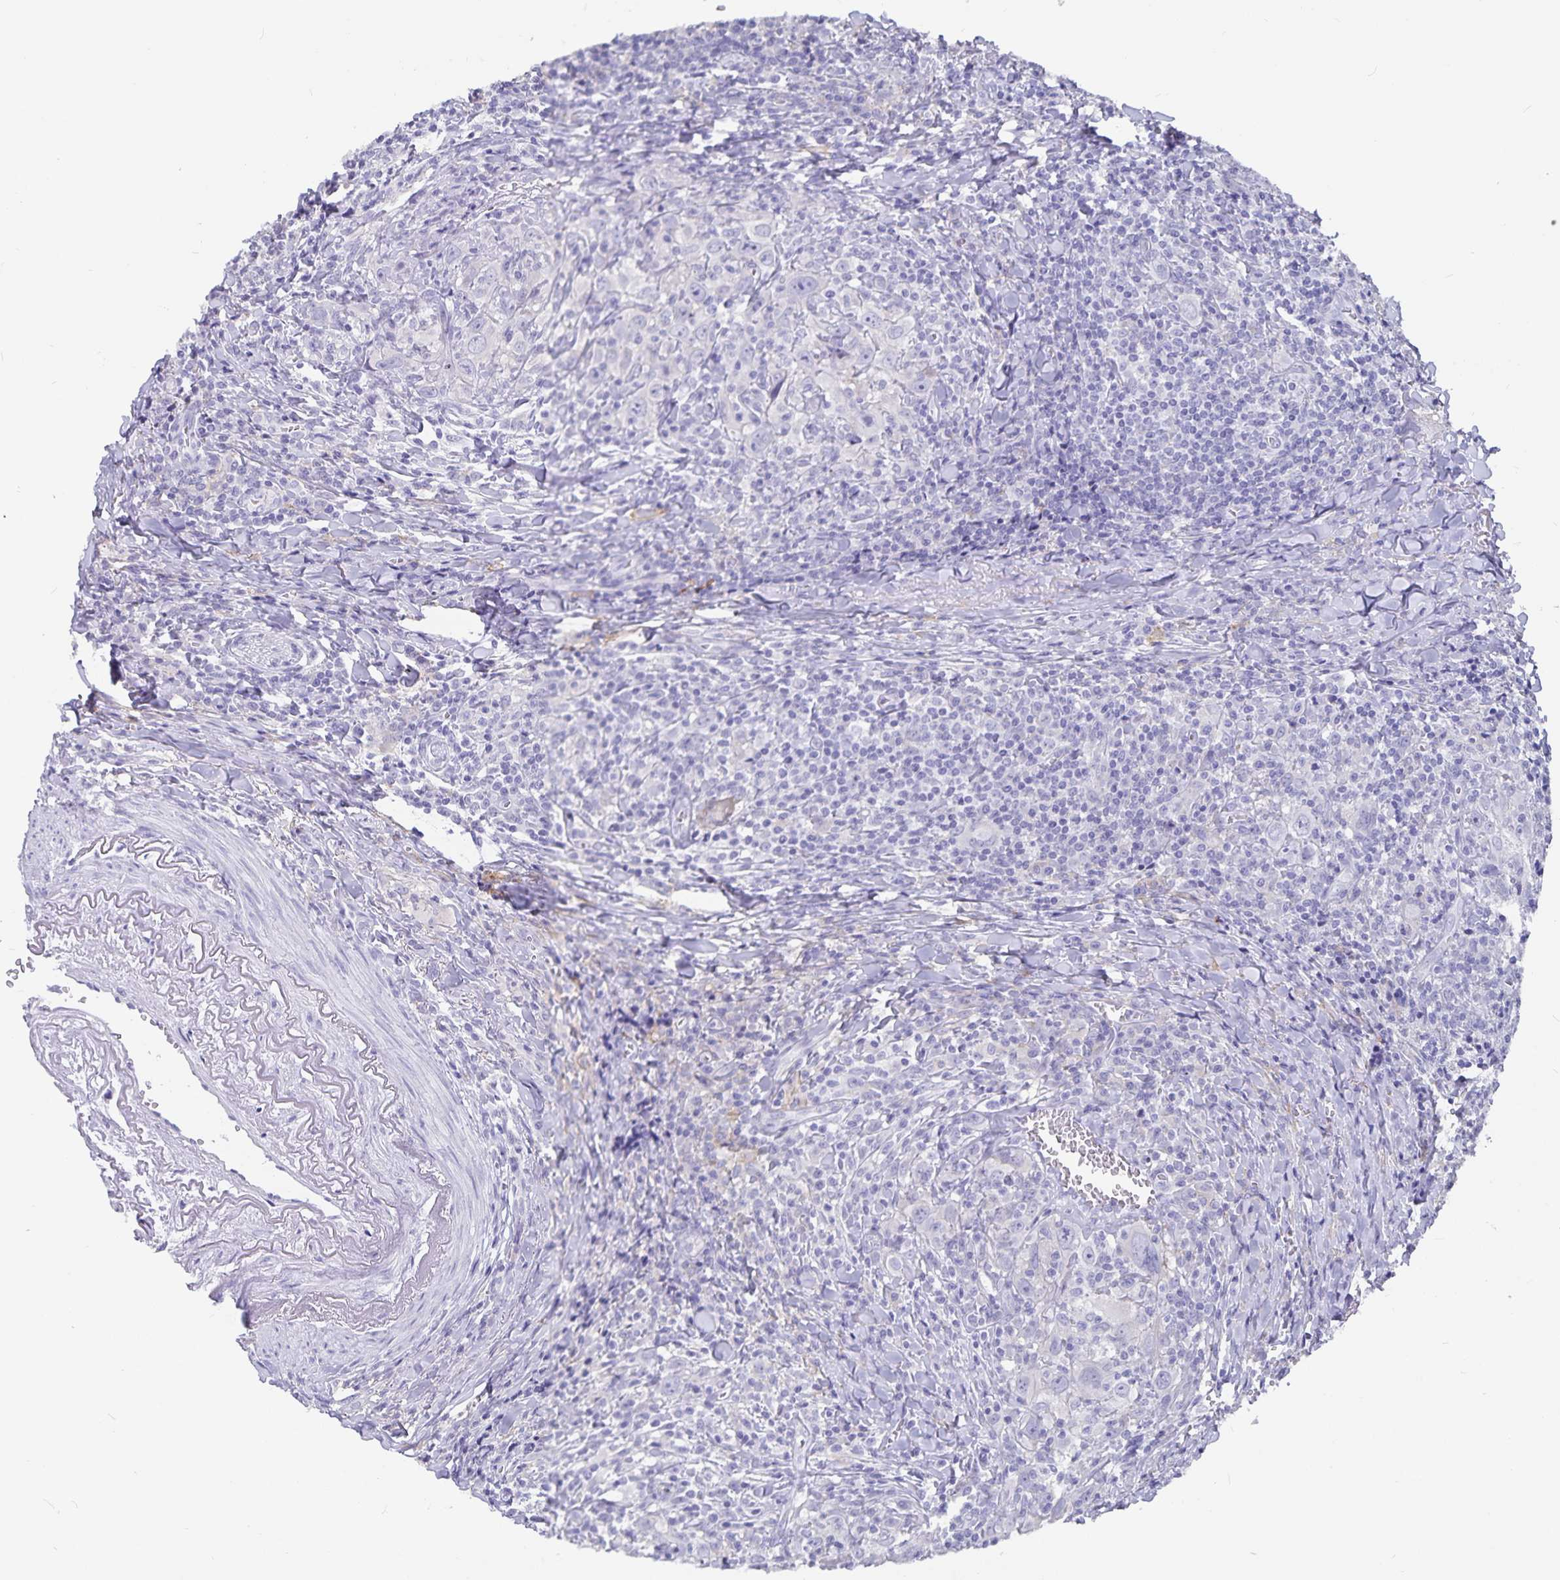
{"staining": {"intensity": "negative", "quantity": "none", "location": "none"}, "tissue": "head and neck cancer", "cell_type": "Tumor cells", "image_type": "cancer", "snomed": [{"axis": "morphology", "description": "Squamous cell carcinoma, NOS"}, {"axis": "topography", "description": "Head-Neck"}], "caption": "High power microscopy histopathology image of an IHC histopathology image of head and neck cancer (squamous cell carcinoma), revealing no significant staining in tumor cells.", "gene": "PLAC1", "patient": {"sex": "female", "age": 95}}